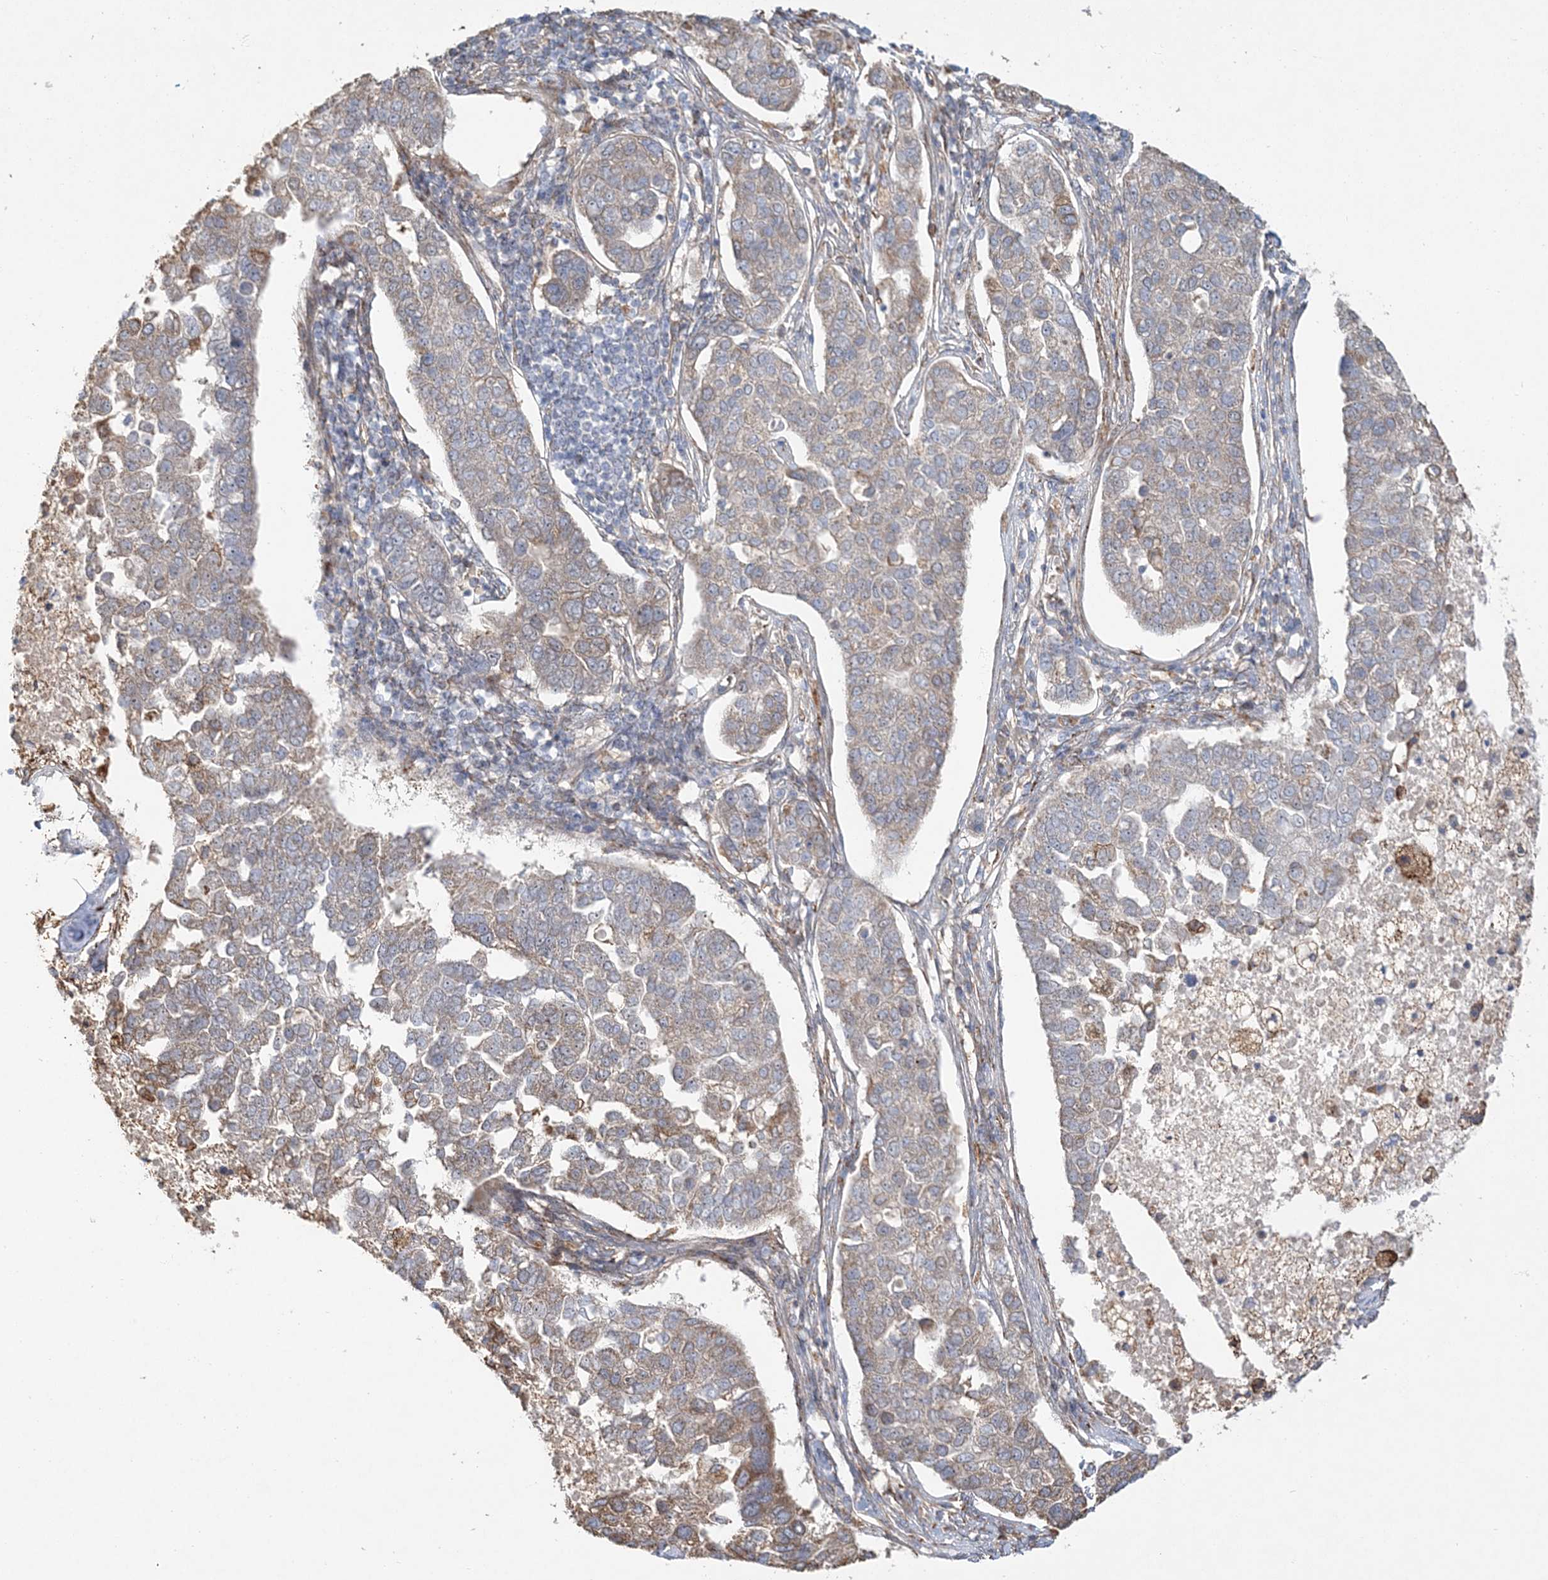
{"staining": {"intensity": "negative", "quantity": "none", "location": "none"}, "tissue": "pancreatic cancer", "cell_type": "Tumor cells", "image_type": "cancer", "snomed": [{"axis": "morphology", "description": "Adenocarcinoma, NOS"}, {"axis": "topography", "description": "Pancreas"}], "caption": "Tumor cells are negative for protein expression in human pancreatic cancer.", "gene": "ZFYVE16", "patient": {"sex": "female", "age": 61}}